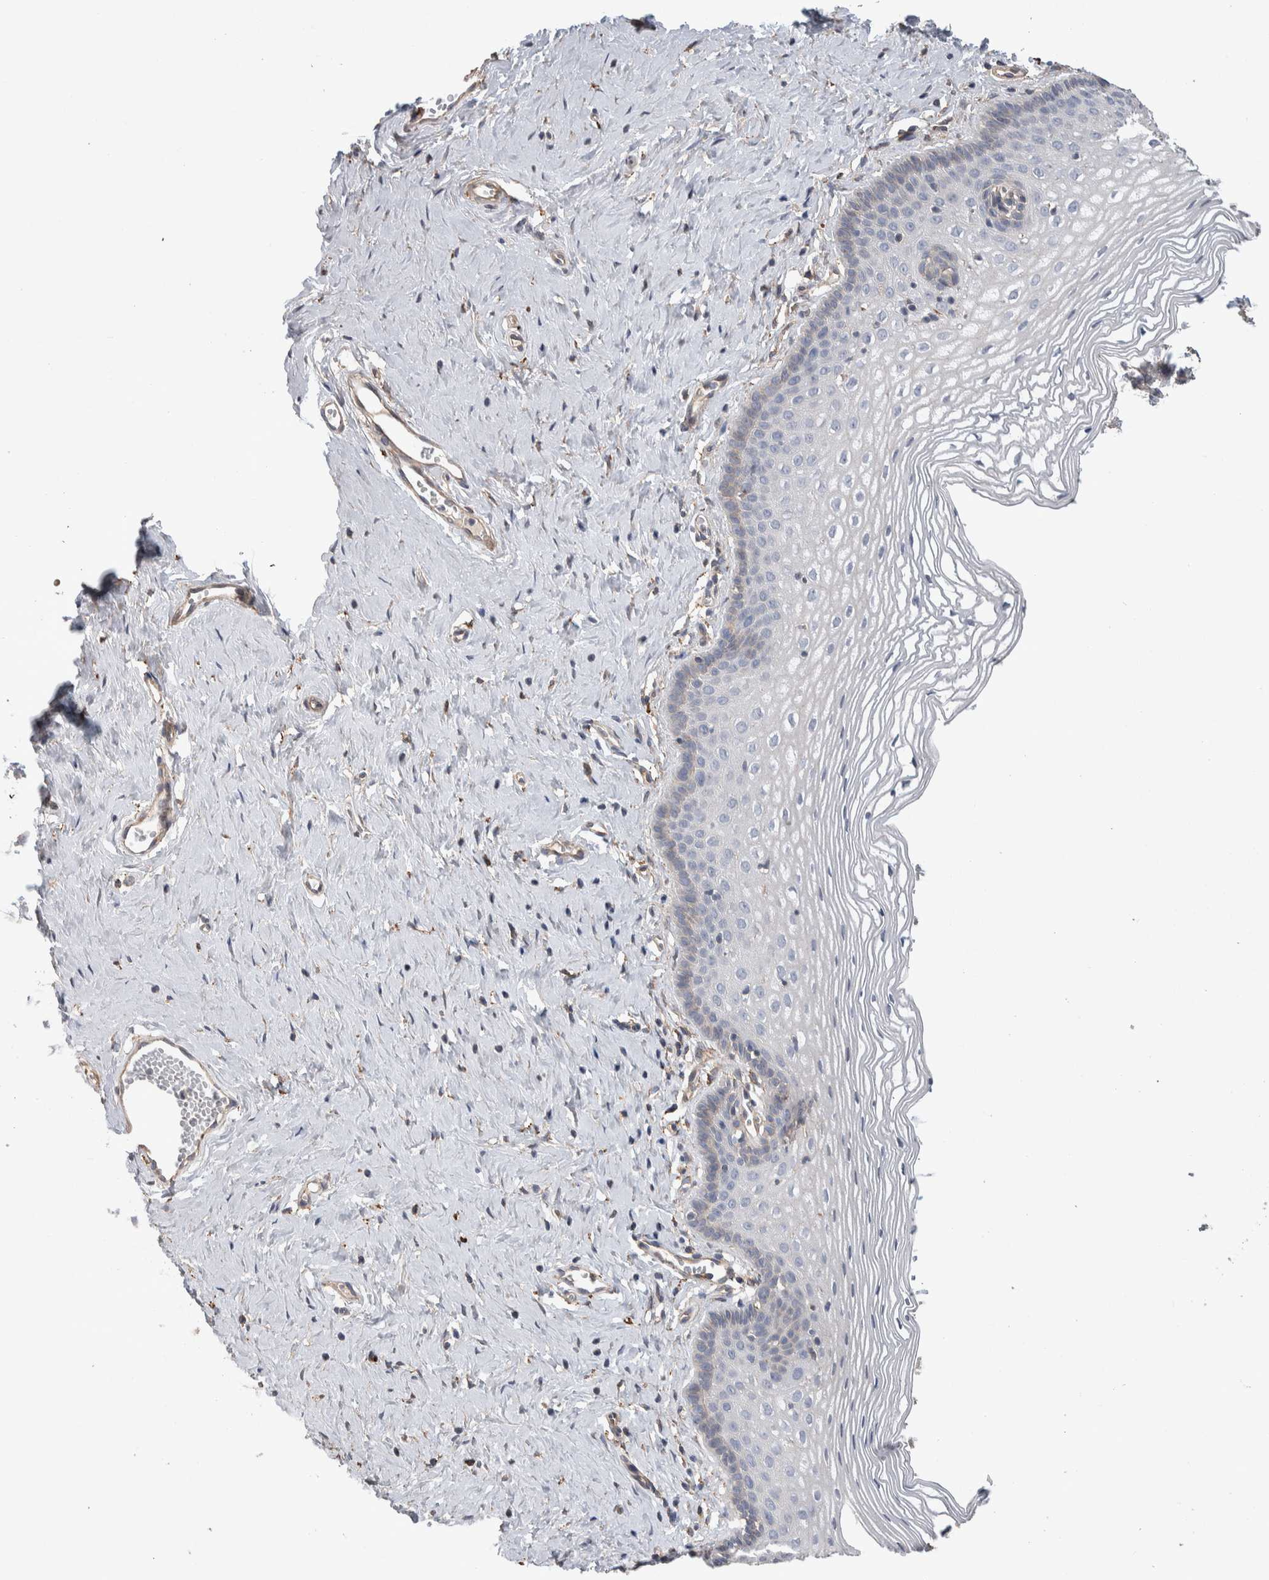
{"staining": {"intensity": "negative", "quantity": "none", "location": "none"}, "tissue": "vagina", "cell_type": "Squamous epithelial cells", "image_type": "normal", "snomed": [{"axis": "morphology", "description": "Normal tissue, NOS"}, {"axis": "topography", "description": "Vagina"}], "caption": "Immunohistochemical staining of benign human vagina demonstrates no significant staining in squamous epithelial cells.", "gene": "GCNA", "patient": {"sex": "female", "age": 32}}